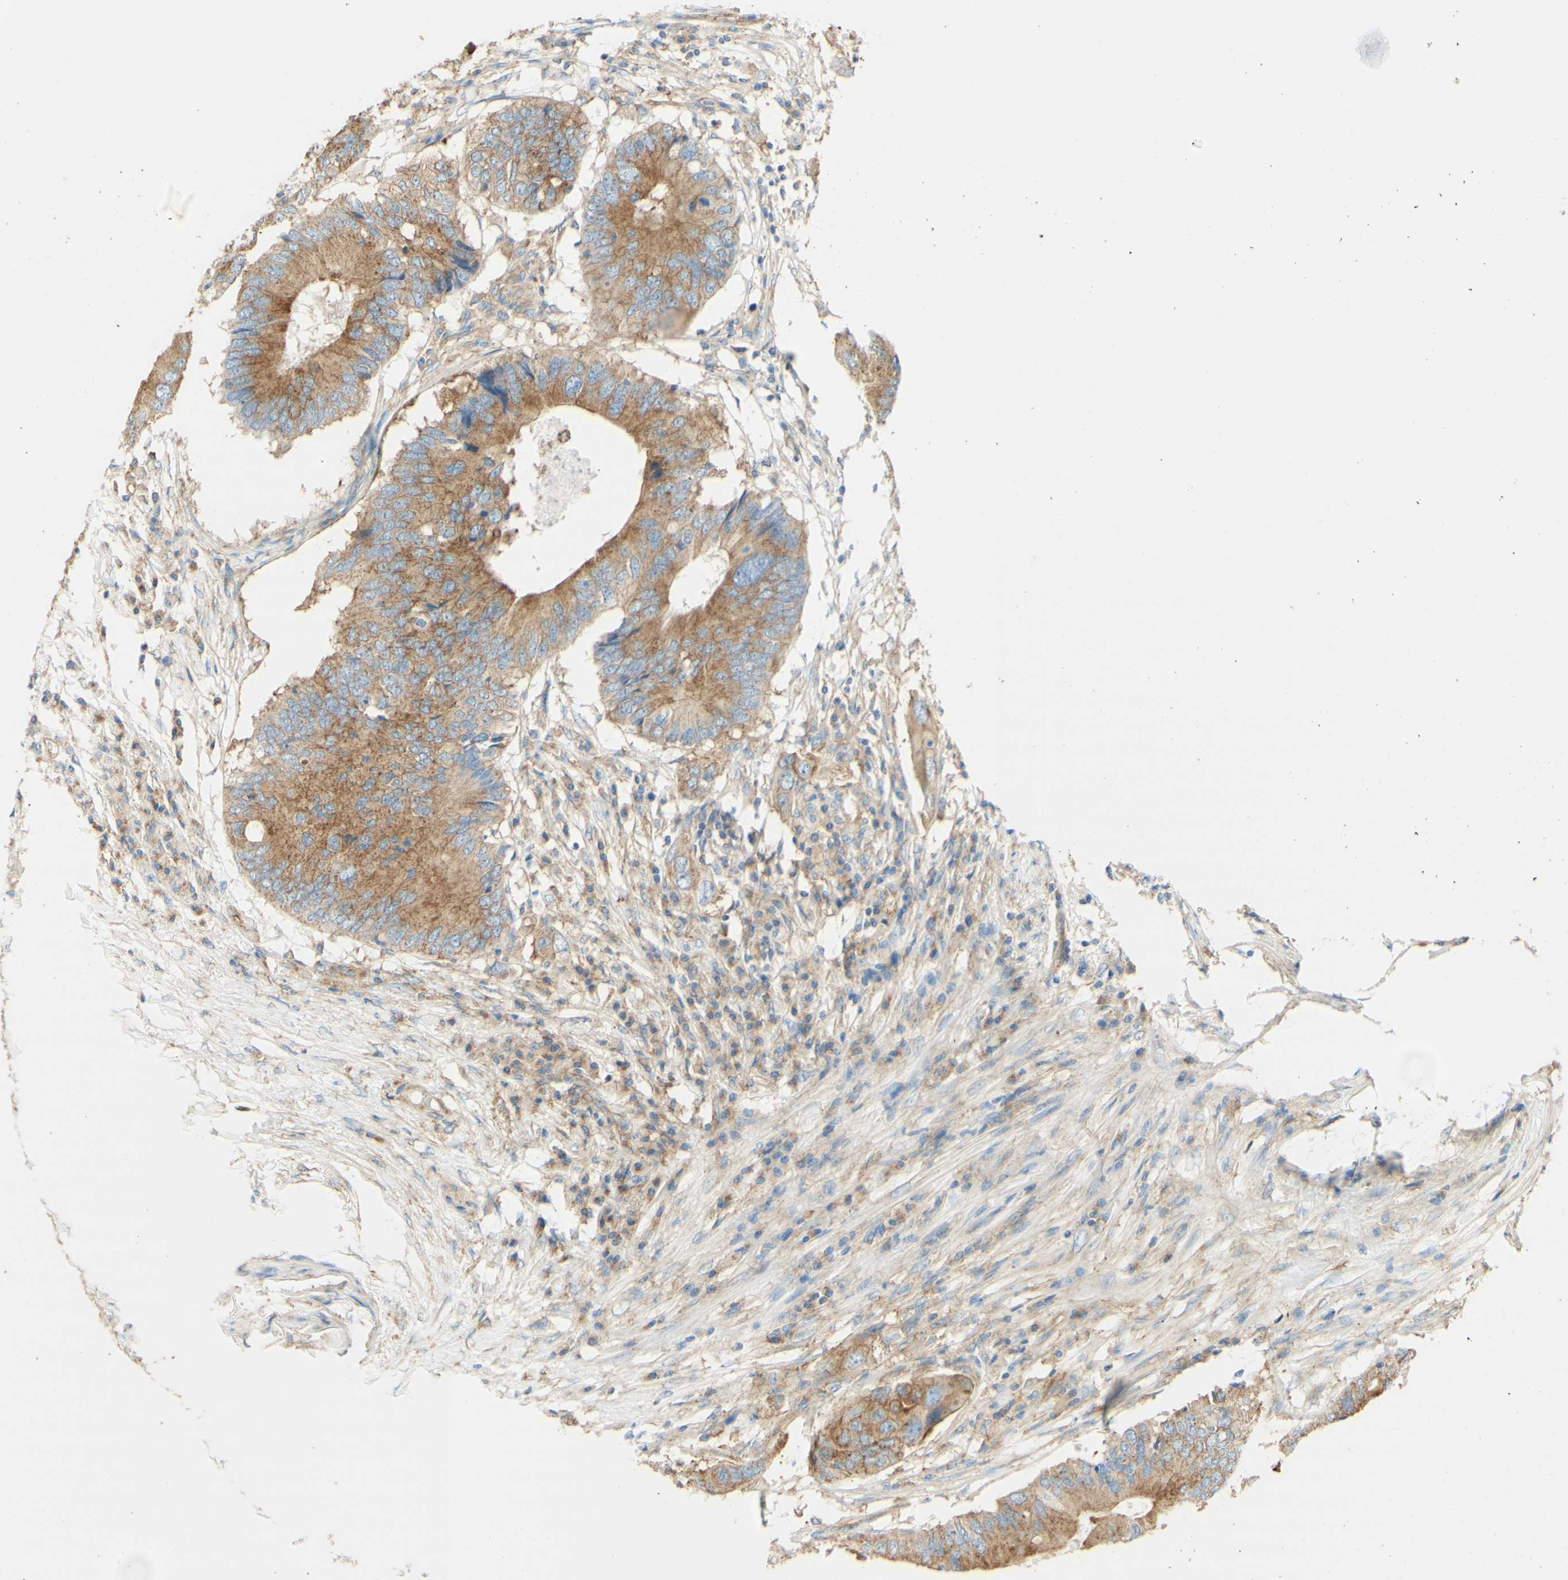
{"staining": {"intensity": "moderate", "quantity": ">75%", "location": "cytoplasmic/membranous"}, "tissue": "colorectal cancer", "cell_type": "Tumor cells", "image_type": "cancer", "snomed": [{"axis": "morphology", "description": "Adenocarcinoma, NOS"}, {"axis": "topography", "description": "Colon"}], "caption": "A histopathology image of adenocarcinoma (colorectal) stained for a protein reveals moderate cytoplasmic/membranous brown staining in tumor cells.", "gene": "CLTC", "patient": {"sex": "male", "age": 71}}